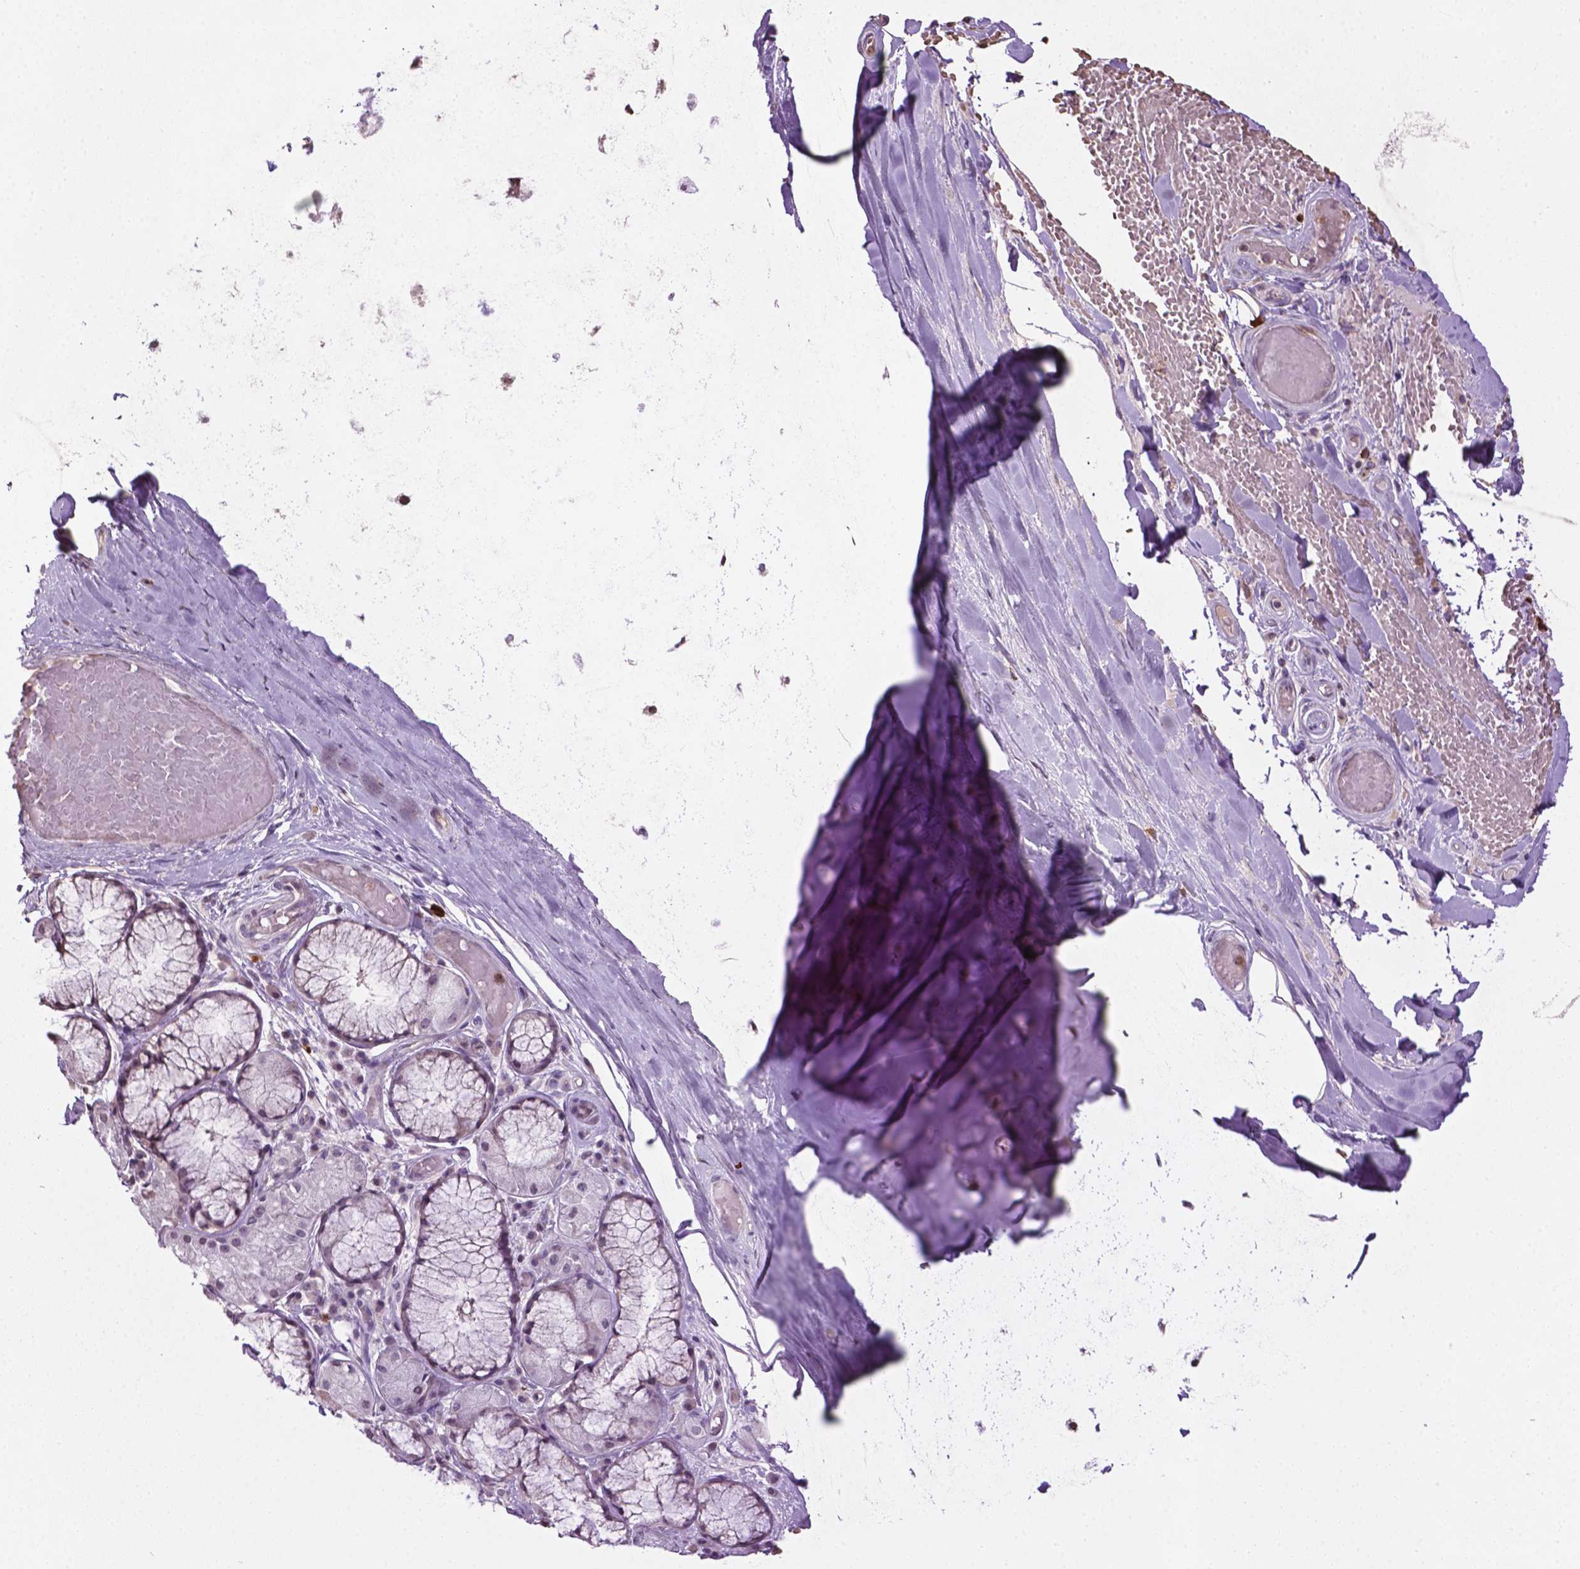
{"staining": {"intensity": "negative", "quantity": "none", "location": "none"}, "tissue": "adipose tissue", "cell_type": "Adipocytes", "image_type": "normal", "snomed": [{"axis": "morphology", "description": "Normal tissue, NOS"}, {"axis": "topography", "description": "Cartilage tissue"}, {"axis": "topography", "description": "Bronchus"}], "caption": "Adipocytes show no significant protein staining in unremarkable adipose tissue.", "gene": "NTNG2", "patient": {"sex": "male", "age": 64}}